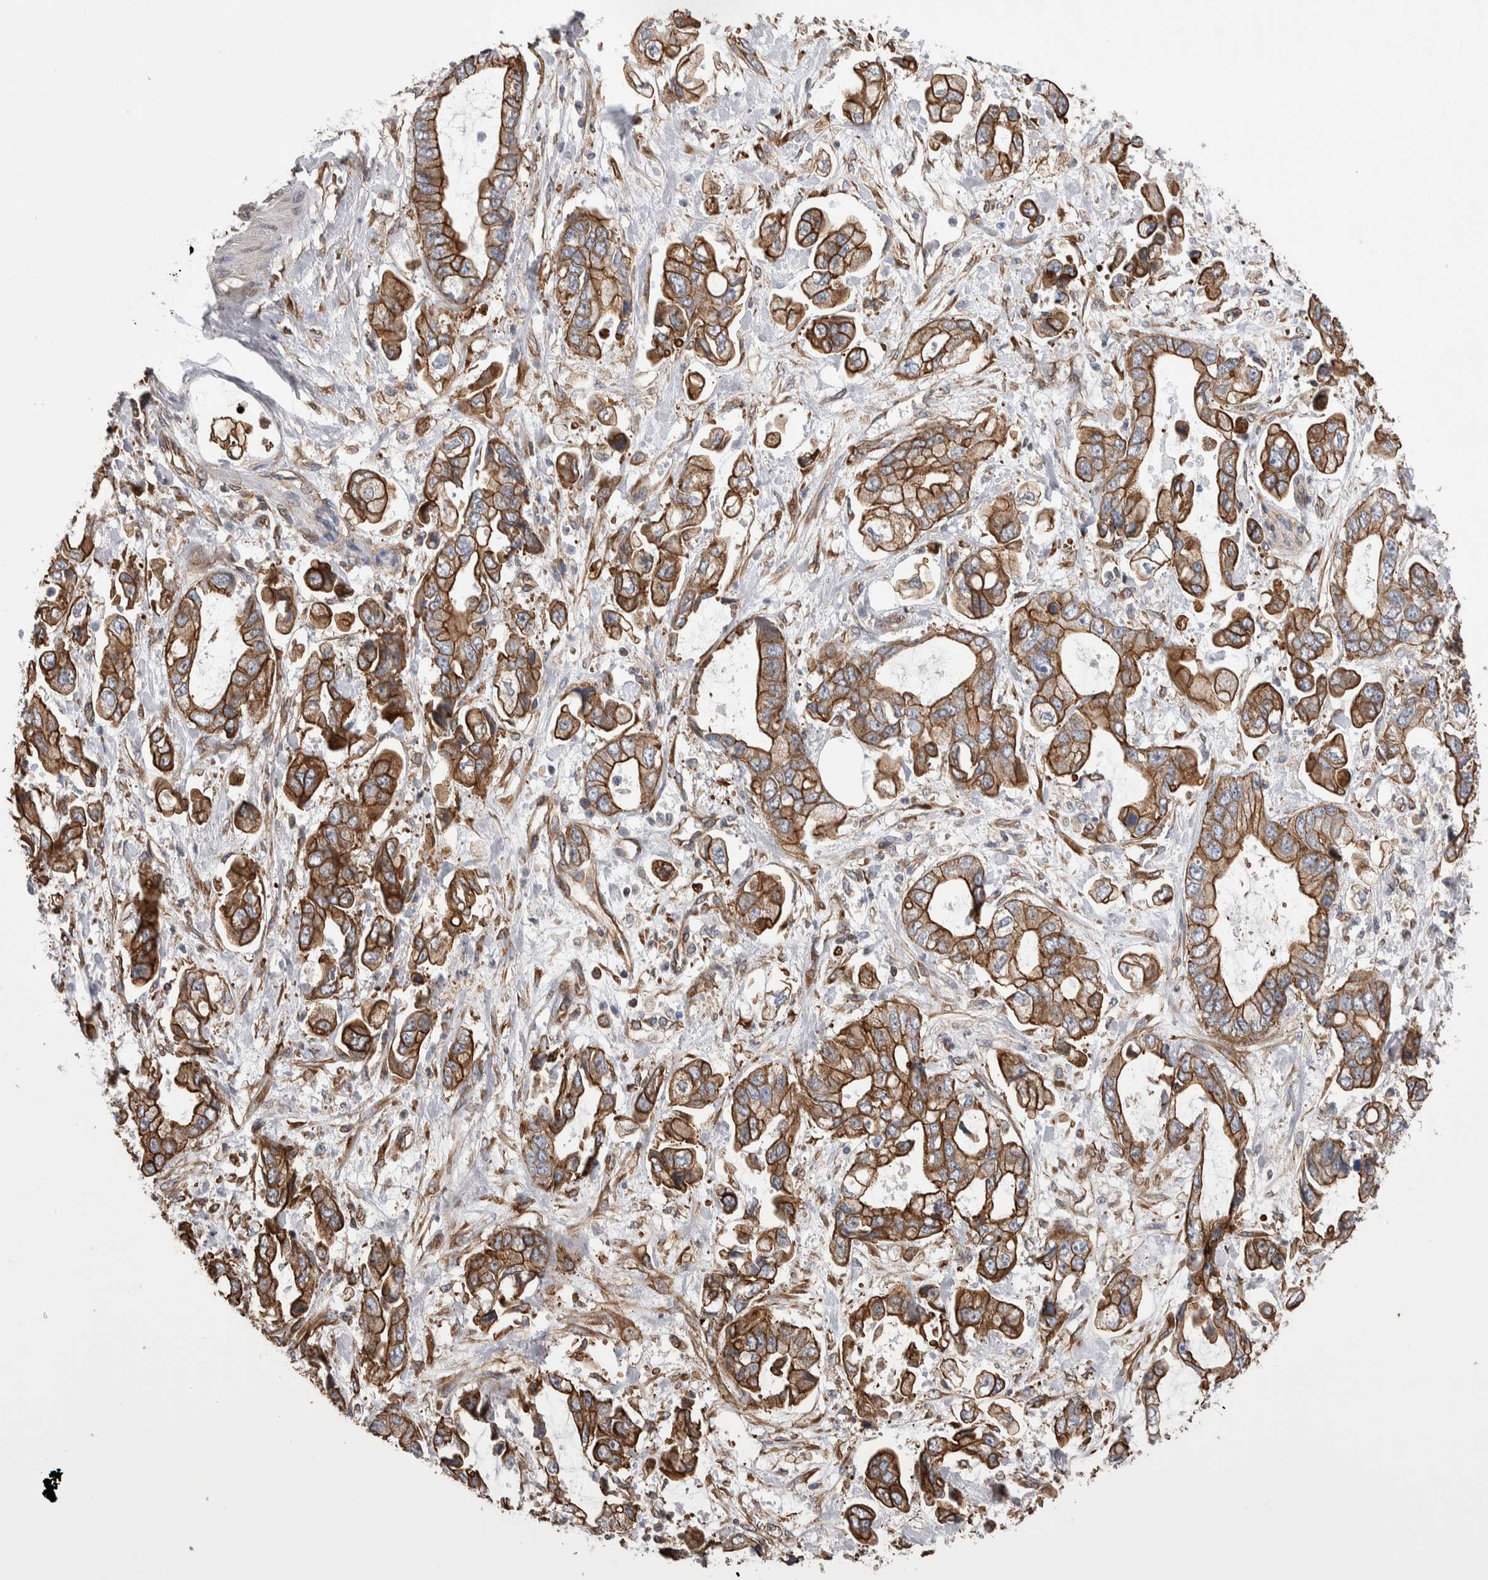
{"staining": {"intensity": "strong", "quantity": ">75%", "location": "cytoplasmic/membranous"}, "tissue": "stomach cancer", "cell_type": "Tumor cells", "image_type": "cancer", "snomed": [{"axis": "morphology", "description": "Normal tissue, NOS"}, {"axis": "morphology", "description": "Adenocarcinoma, NOS"}, {"axis": "topography", "description": "Stomach"}], "caption": "IHC of human adenocarcinoma (stomach) reveals high levels of strong cytoplasmic/membranous staining in about >75% of tumor cells.", "gene": "KIF12", "patient": {"sex": "male", "age": 62}}